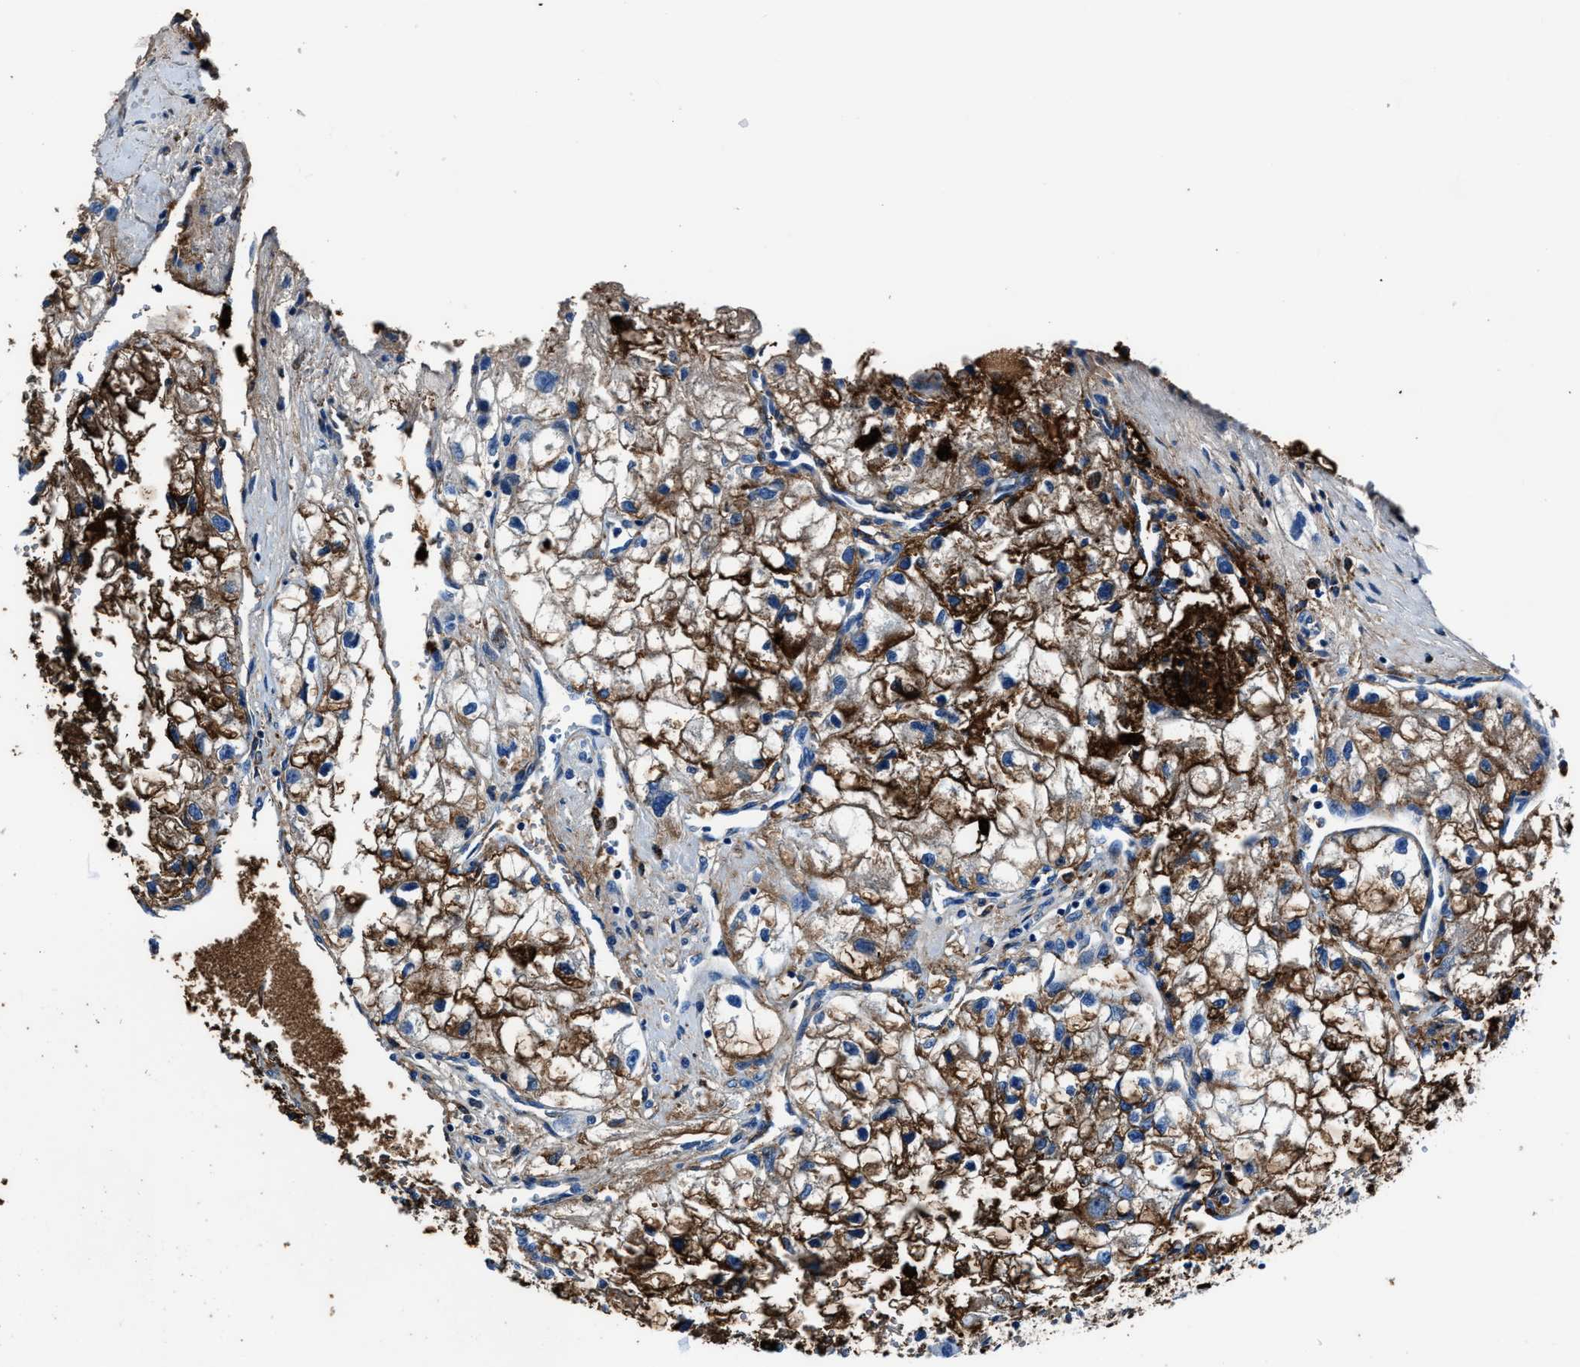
{"staining": {"intensity": "moderate", "quantity": ">75%", "location": "cytoplasmic/membranous"}, "tissue": "renal cancer", "cell_type": "Tumor cells", "image_type": "cancer", "snomed": [{"axis": "morphology", "description": "Adenocarcinoma, NOS"}, {"axis": "topography", "description": "Kidney"}], "caption": "Protein expression analysis of human renal cancer reveals moderate cytoplasmic/membranous expression in approximately >75% of tumor cells.", "gene": "FTL", "patient": {"sex": "female", "age": 70}}